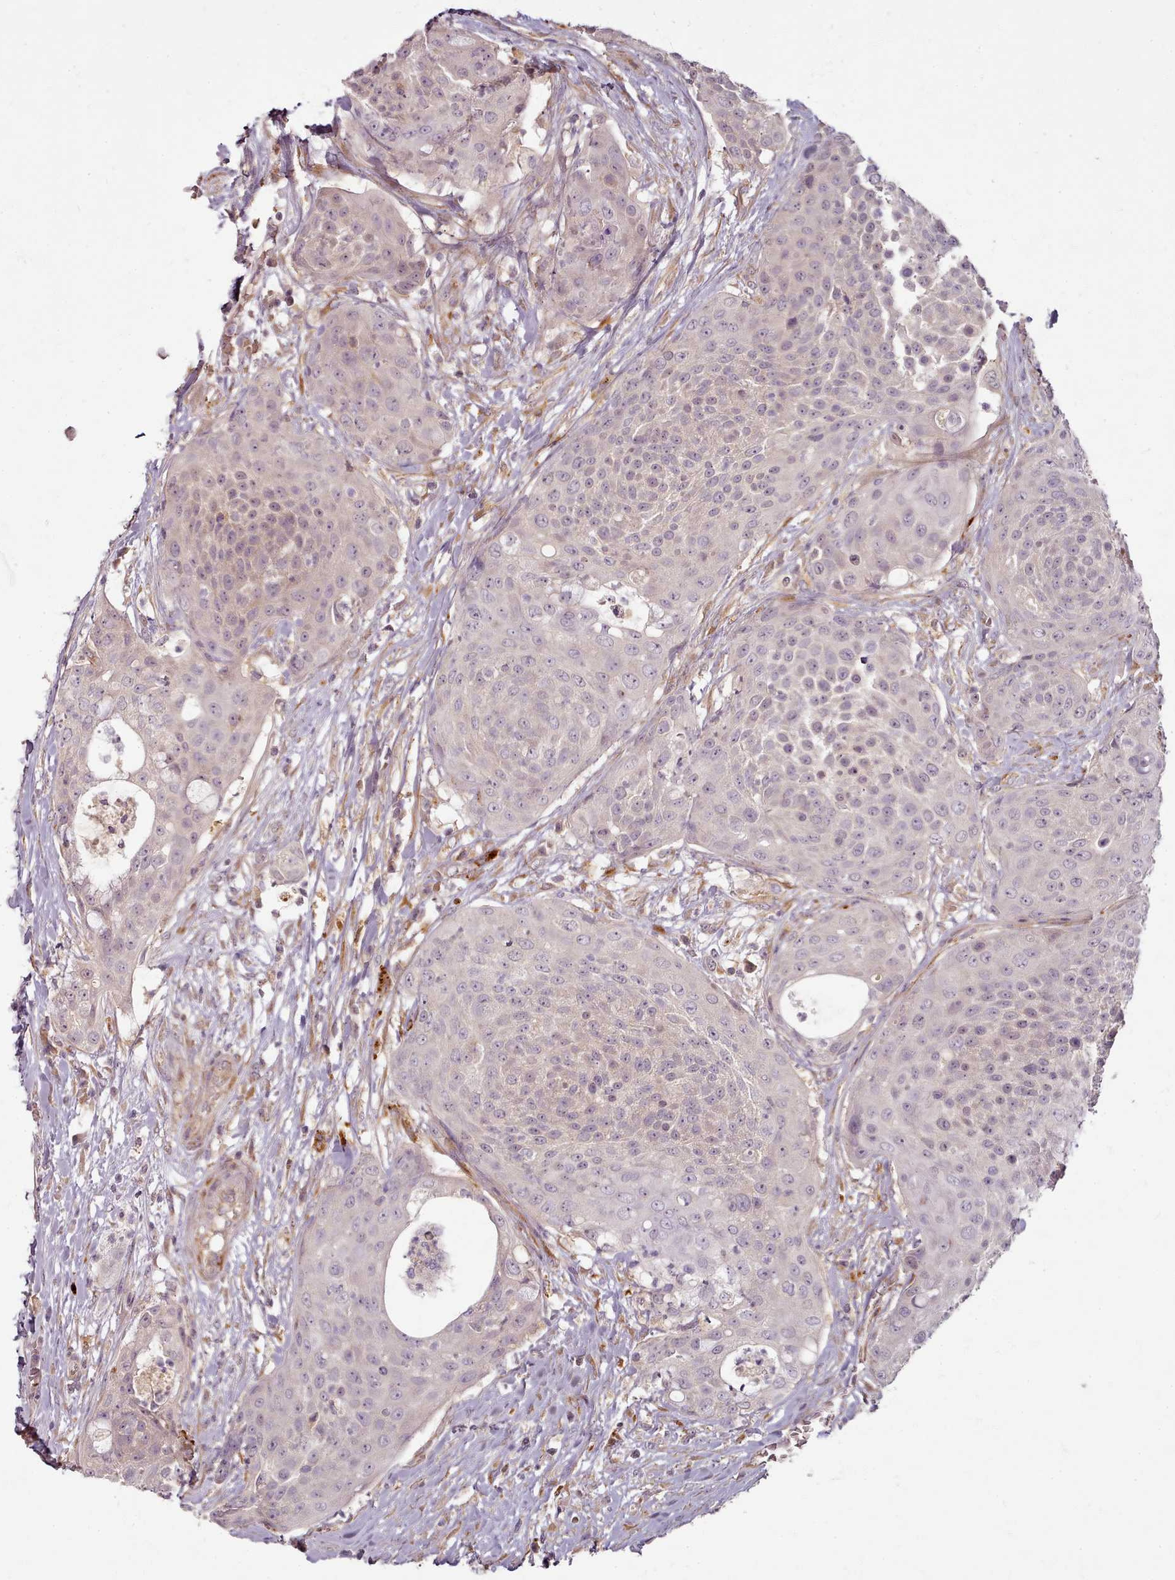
{"staining": {"intensity": "weak", "quantity": "<25%", "location": "cytoplasmic/membranous"}, "tissue": "urothelial cancer", "cell_type": "Tumor cells", "image_type": "cancer", "snomed": [{"axis": "morphology", "description": "Urothelial carcinoma, High grade"}, {"axis": "topography", "description": "Urinary bladder"}], "caption": "Tumor cells show no significant staining in urothelial carcinoma (high-grade). (IHC, brightfield microscopy, high magnification).", "gene": "C1QTNF5", "patient": {"sex": "female", "age": 63}}